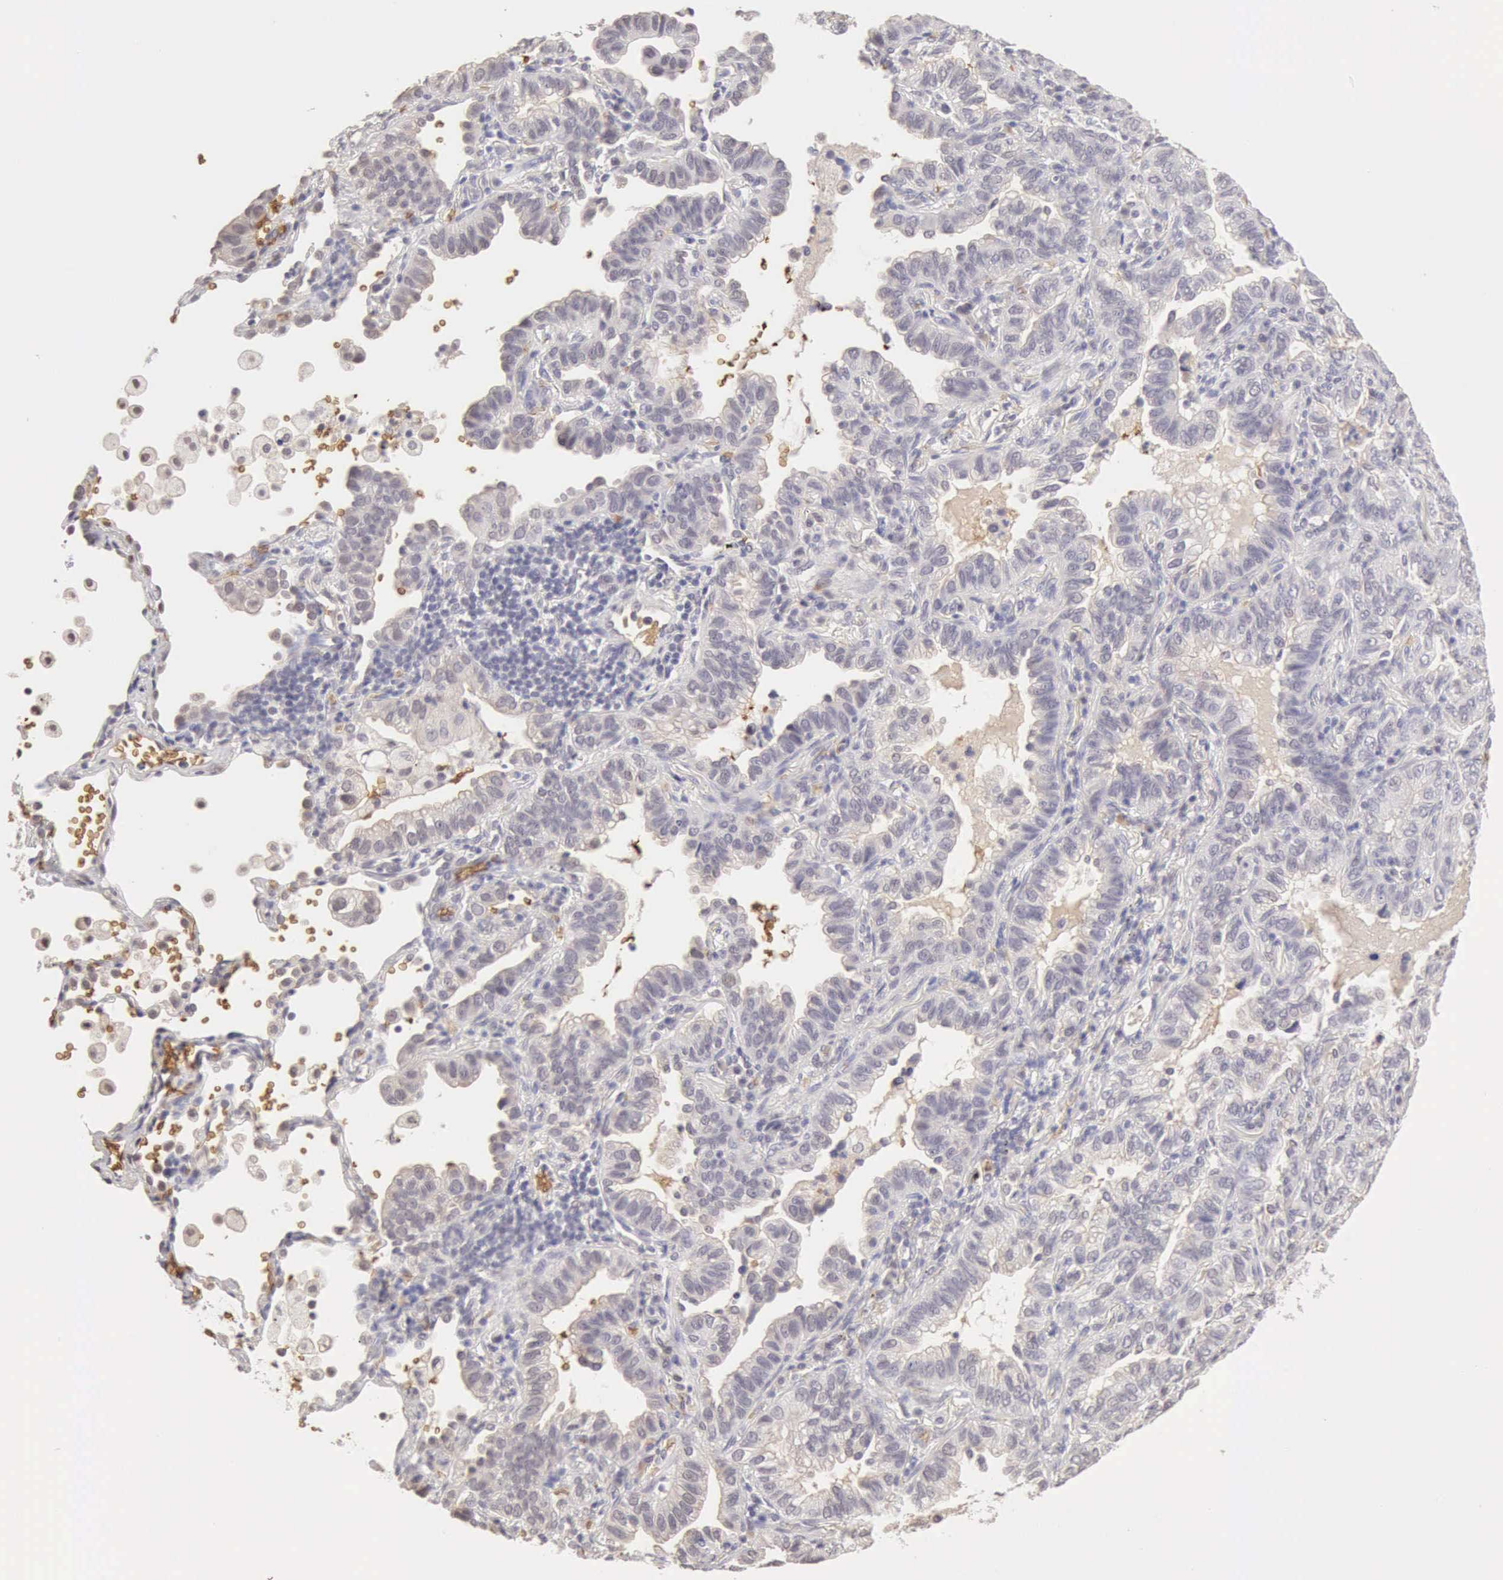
{"staining": {"intensity": "negative", "quantity": "none", "location": "none"}, "tissue": "lung cancer", "cell_type": "Tumor cells", "image_type": "cancer", "snomed": [{"axis": "morphology", "description": "Adenocarcinoma, NOS"}, {"axis": "topography", "description": "Lung"}], "caption": "This is a micrograph of immunohistochemistry (IHC) staining of adenocarcinoma (lung), which shows no positivity in tumor cells.", "gene": "CFI", "patient": {"sex": "female", "age": 50}}